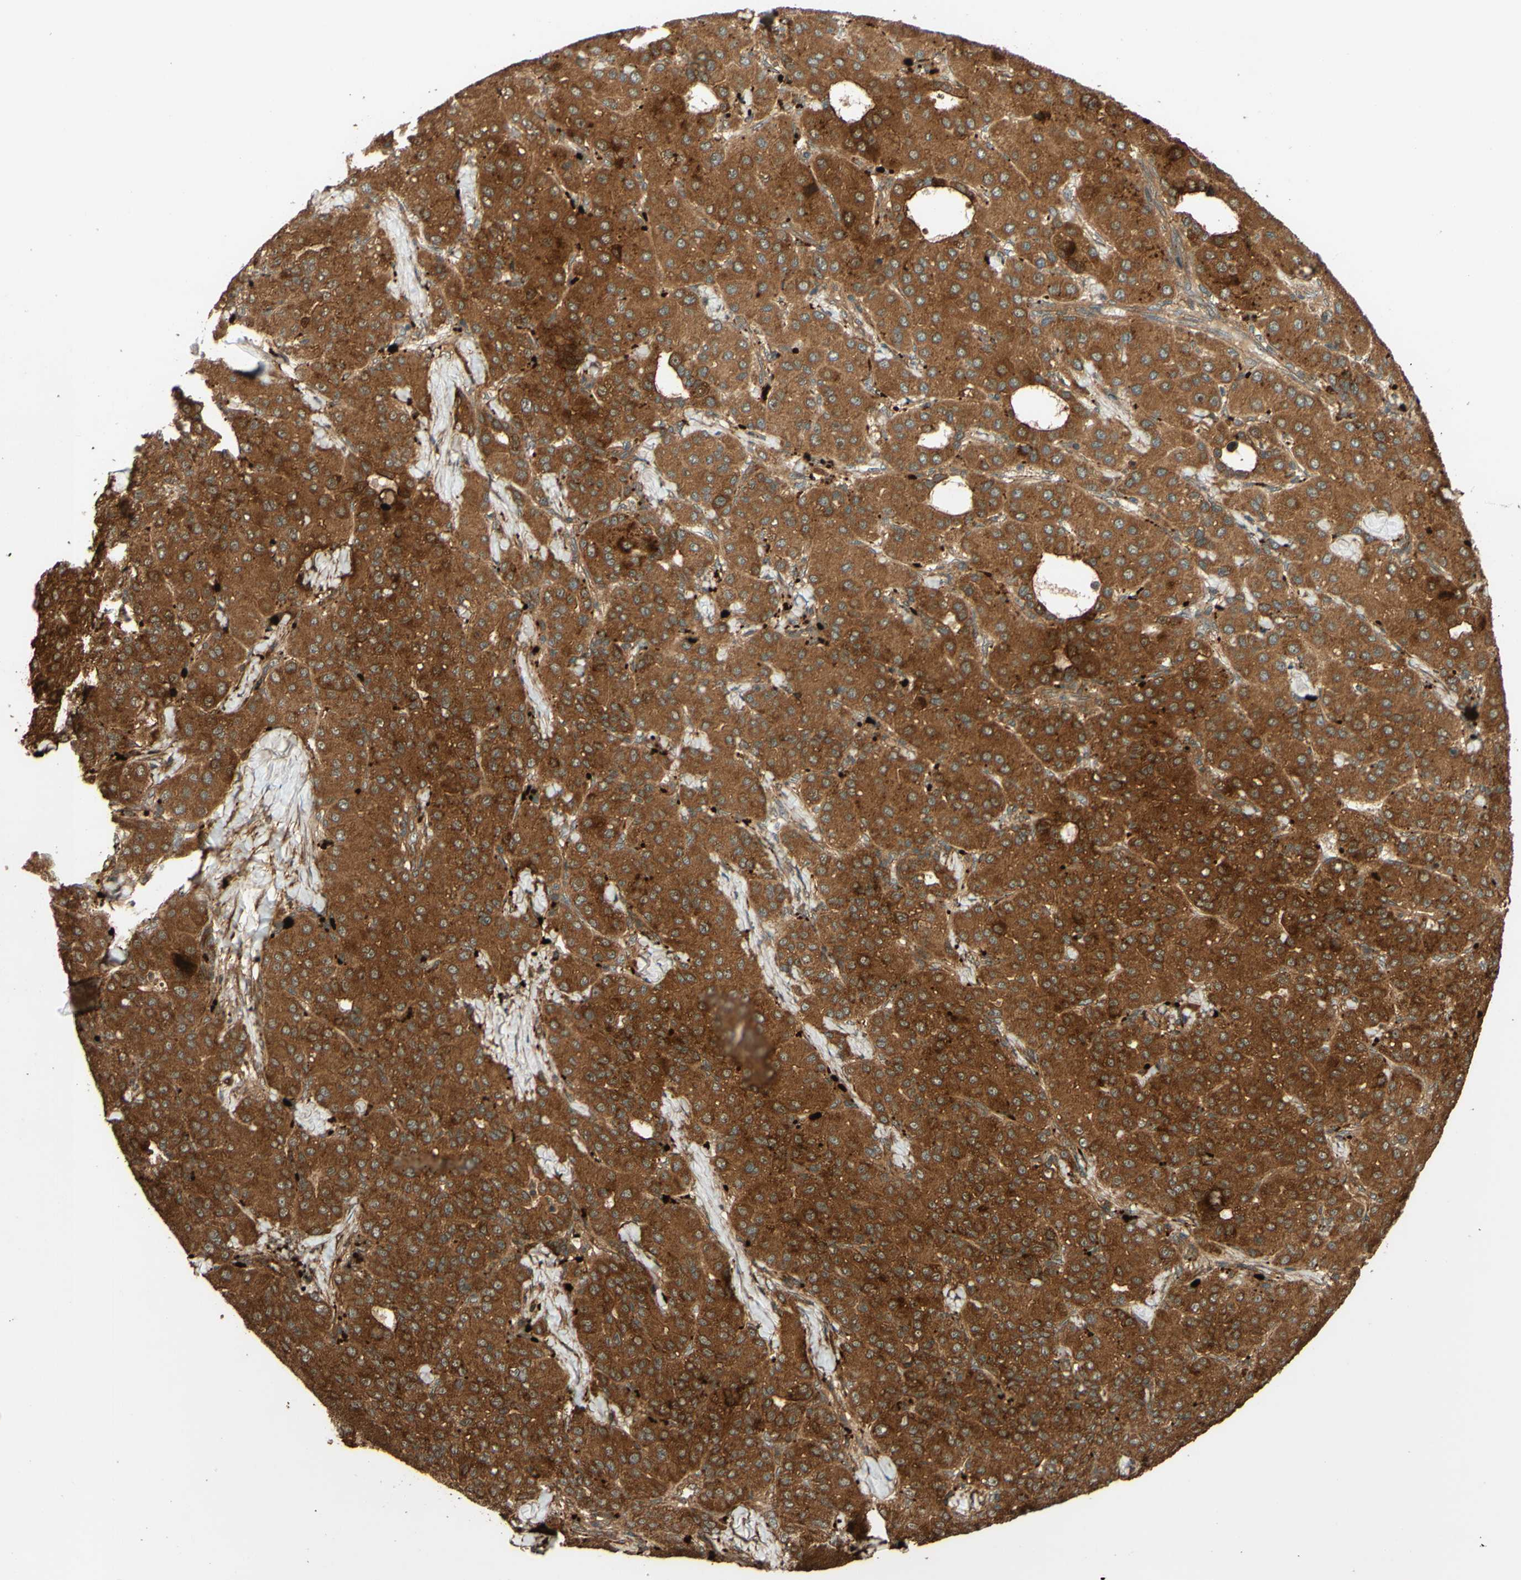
{"staining": {"intensity": "moderate", "quantity": ">75%", "location": "cytoplasmic/membranous"}, "tissue": "liver cancer", "cell_type": "Tumor cells", "image_type": "cancer", "snomed": [{"axis": "morphology", "description": "Carcinoma, Hepatocellular, NOS"}, {"axis": "topography", "description": "Liver"}], "caption": "Liver hepatocellular carcinoma stained with a protein marker exhibits moderate staining in tumor cells.", "gene": "RNF19A", "patient": {"sex": "male", "age": 65}}